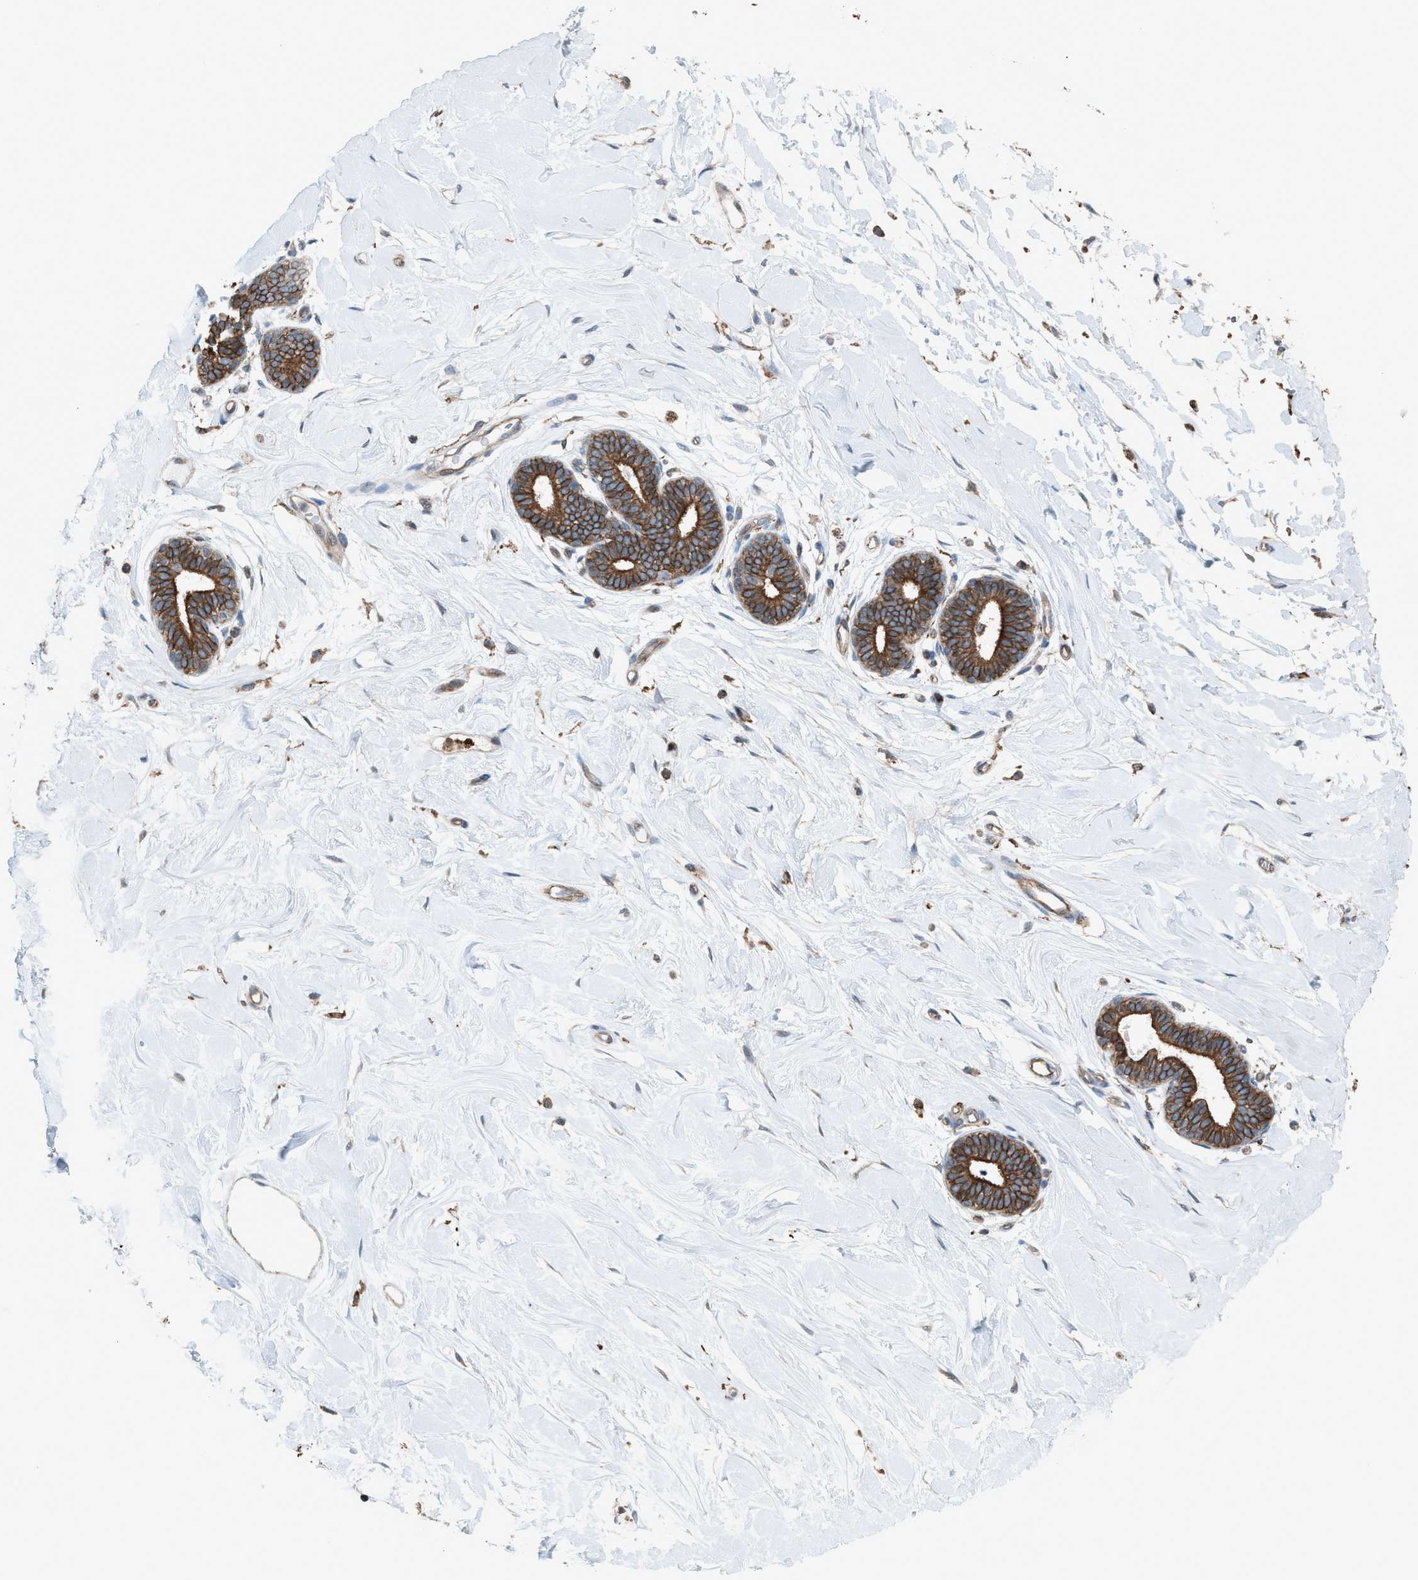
{"staining": {"intensity": "weak", "quantity": ">75%", "location": "cytoplasmic/membranous"}, "tissue": "breast", "cell_type": "Adipocytes", "image_type": "normal", "snomed": [{"axis": "morphology", "description": "Normal tissue, NOS"}, {"axis": "morphology", "description": "Lobular carcinoma"}, {"axis": "topography", "description": "Breast"}], "caption": "Protein analysis of benign breast shows weak cytoplasmic/membranous expression in about >75% of adipocytes. (DAB (3,3'-diaminobenzidine) = brown stain, brightfield microscopy at high magnification).", "gene": "DYRK1A", "patient": {"sex": "female", "age": 59}}